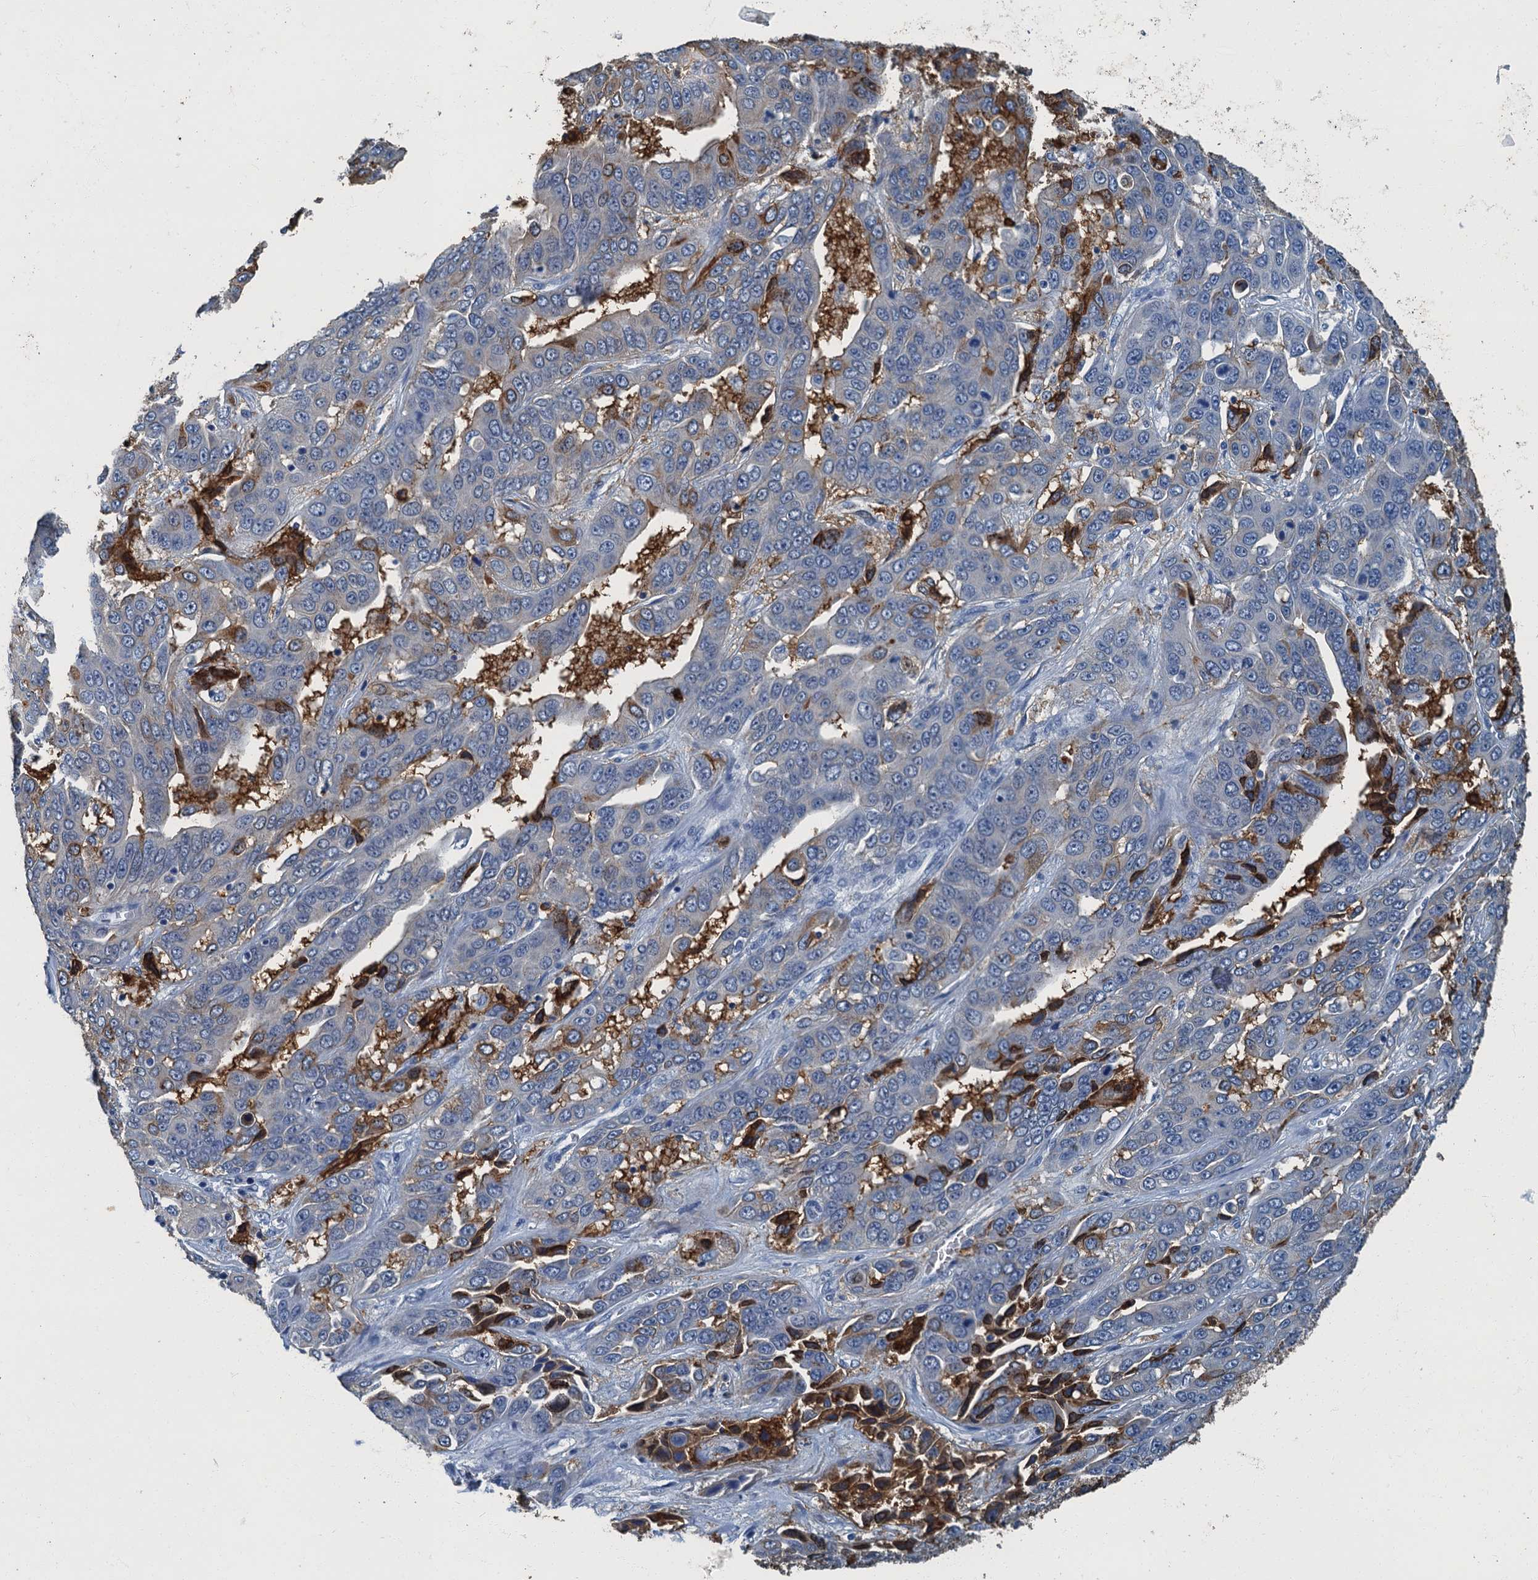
{"staining": {"intensity": "moderate", "quantity": "<25%", "location": "cytoplasmic/membranous"}, "tissue": "liver cancer", "cell_type": "Tumor cells", "image_type": "cancer", "snomed": [{"axis": "morphology", "description": "Cholangiocarcinoma"}, {"axis": "topography", "description": "Liver"}], "caption": "Liver cancer was stained to show a protein in brown. There is low levels of moderate cytoplasmic/membranous expression in about <25% of tumor cells.", "gene": "GADL1", "patient": {"sex": "female", "age": 52}}